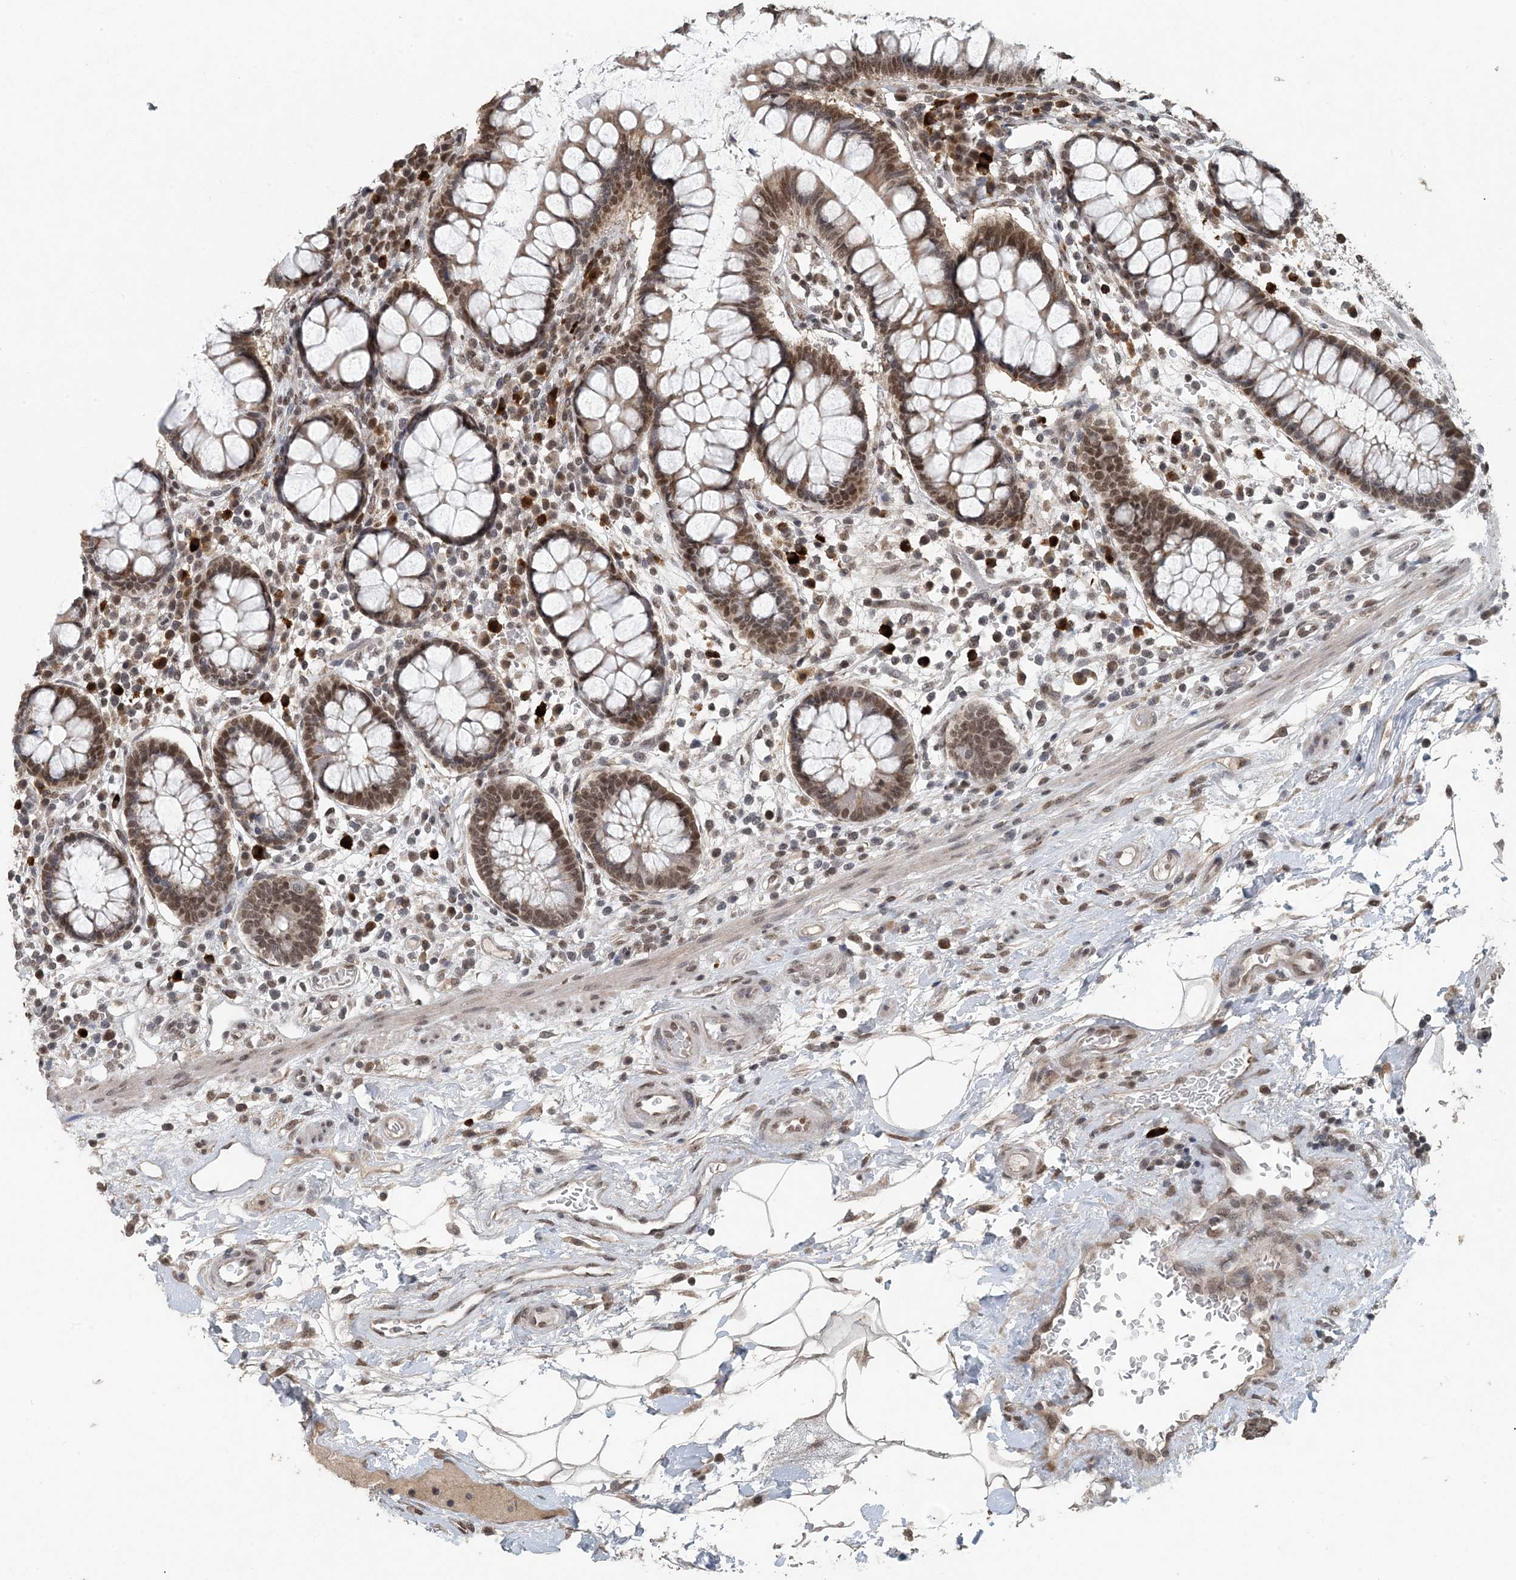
{"staining": {"intensity": "moderate", "quantity": ">75%", "location": "nuclear"}, "tissue": "colon", "cell_type": "Endothelial cells", "image_type": "normal", "snomed": [{"axis": "morphology", "description": "Normal tissue, NOS"}, {"axis": "topography", "description": "Colon"}], "caption": "Immunohistochemistry photomicrograph of normal colon: colon stained using IHC reveals medium levels of moderate protein expression localized specifically in the nuclear of endothelial cells, appearing as a nuclear brown color.", "gene": "MBD2", "patient": {"sex": "female", "age": 79}}